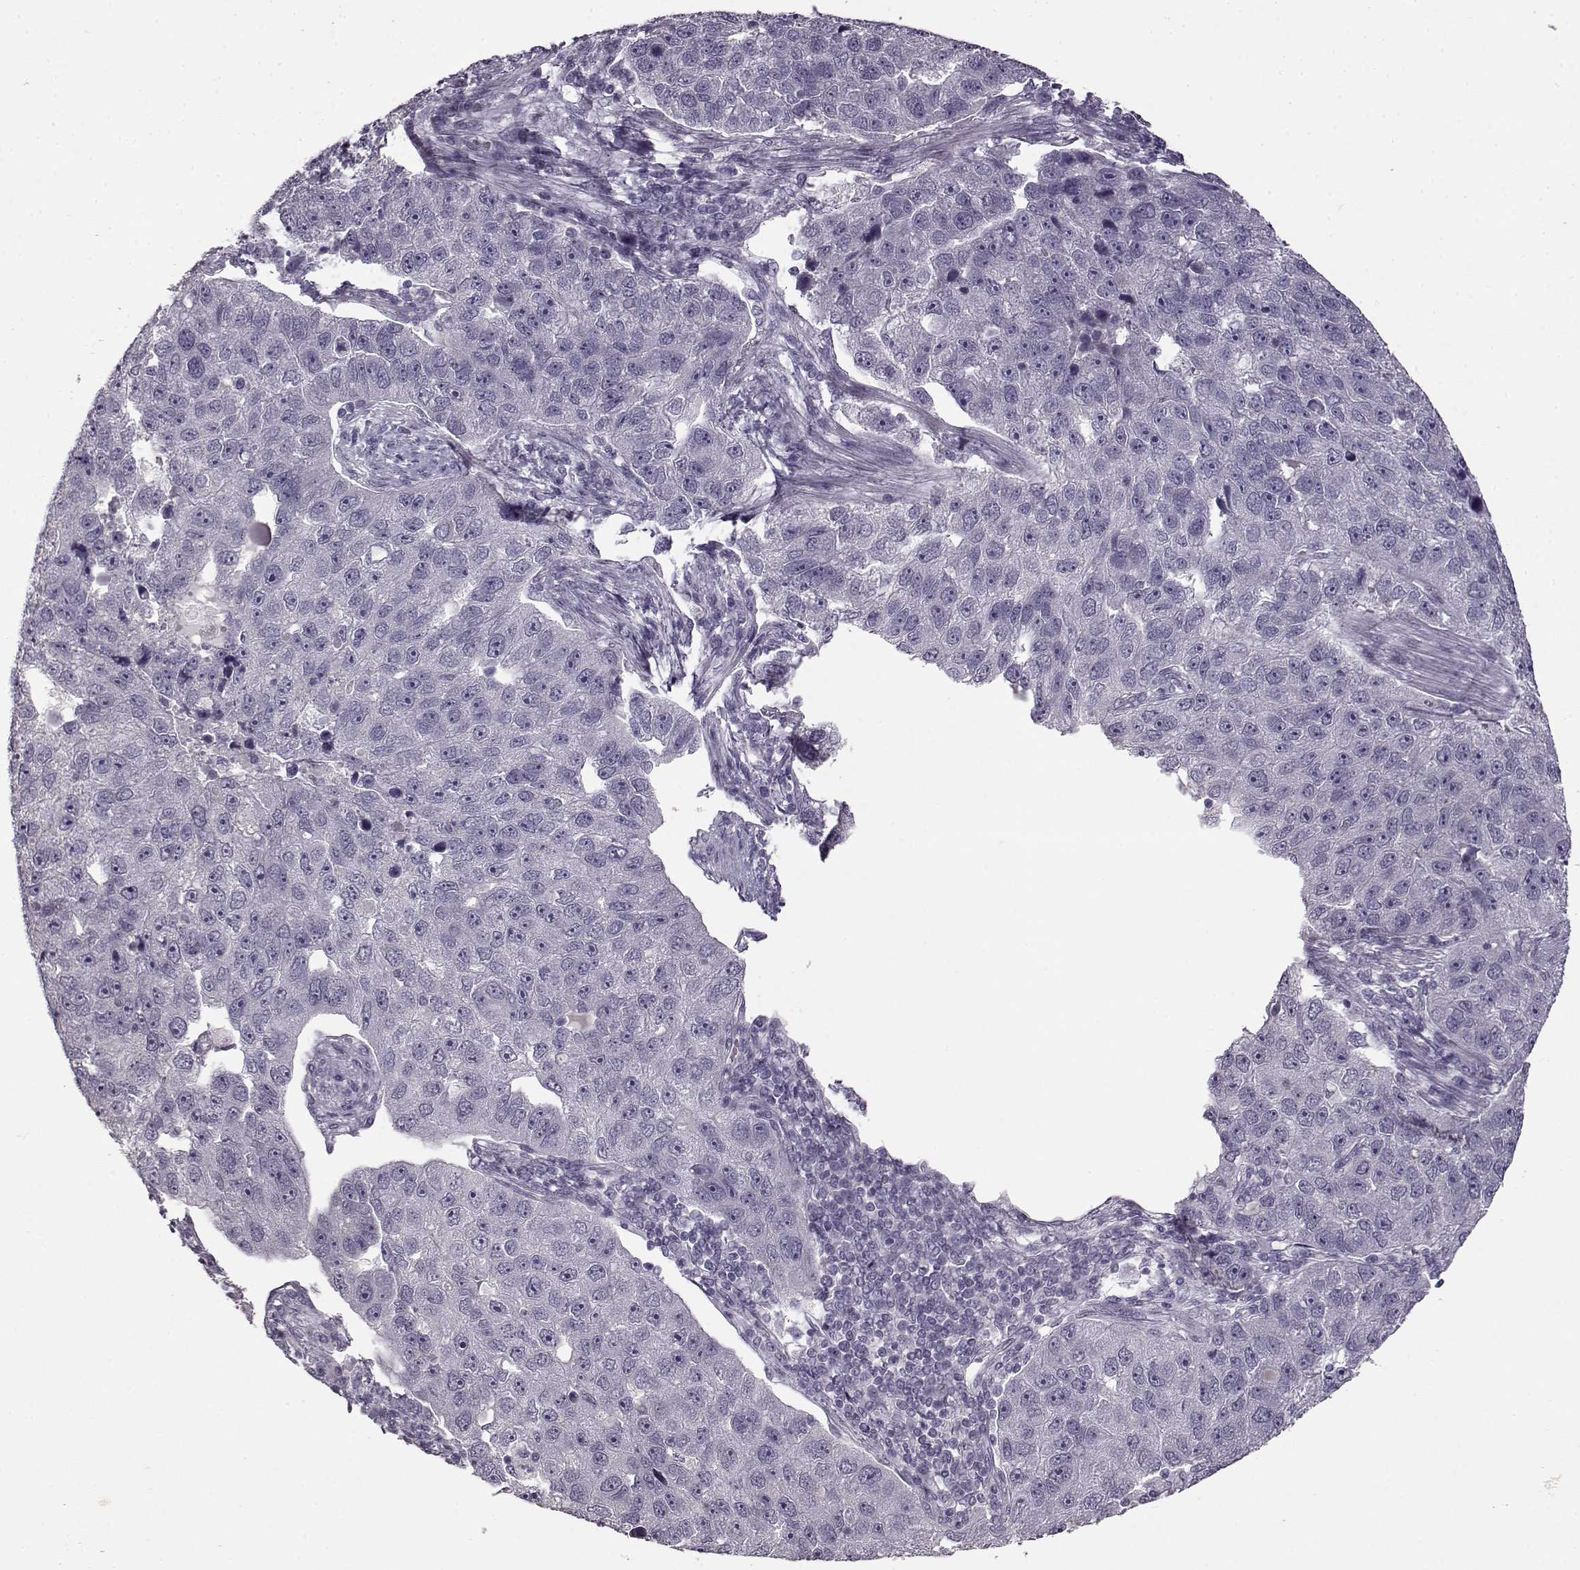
{"staining": {"intensity": "negative", "quantity": "none", "location": "none"}, "tissue": "pancreatic cancer", "cell_type": "Tumor cells", "image_type": "cancer", "snomed": [{"axis": "morphology", "description": "Adenocarcinoma, NOS"}, {"axis": "topography", "description": "Pancreas"}], "caption": "Protein analysis of pancreatic cancer (adenocarcinoma) reveals no significant positivity in tumor cells.", "gene": "FSHB", "patient": {"sex": "female", "age": 61}}